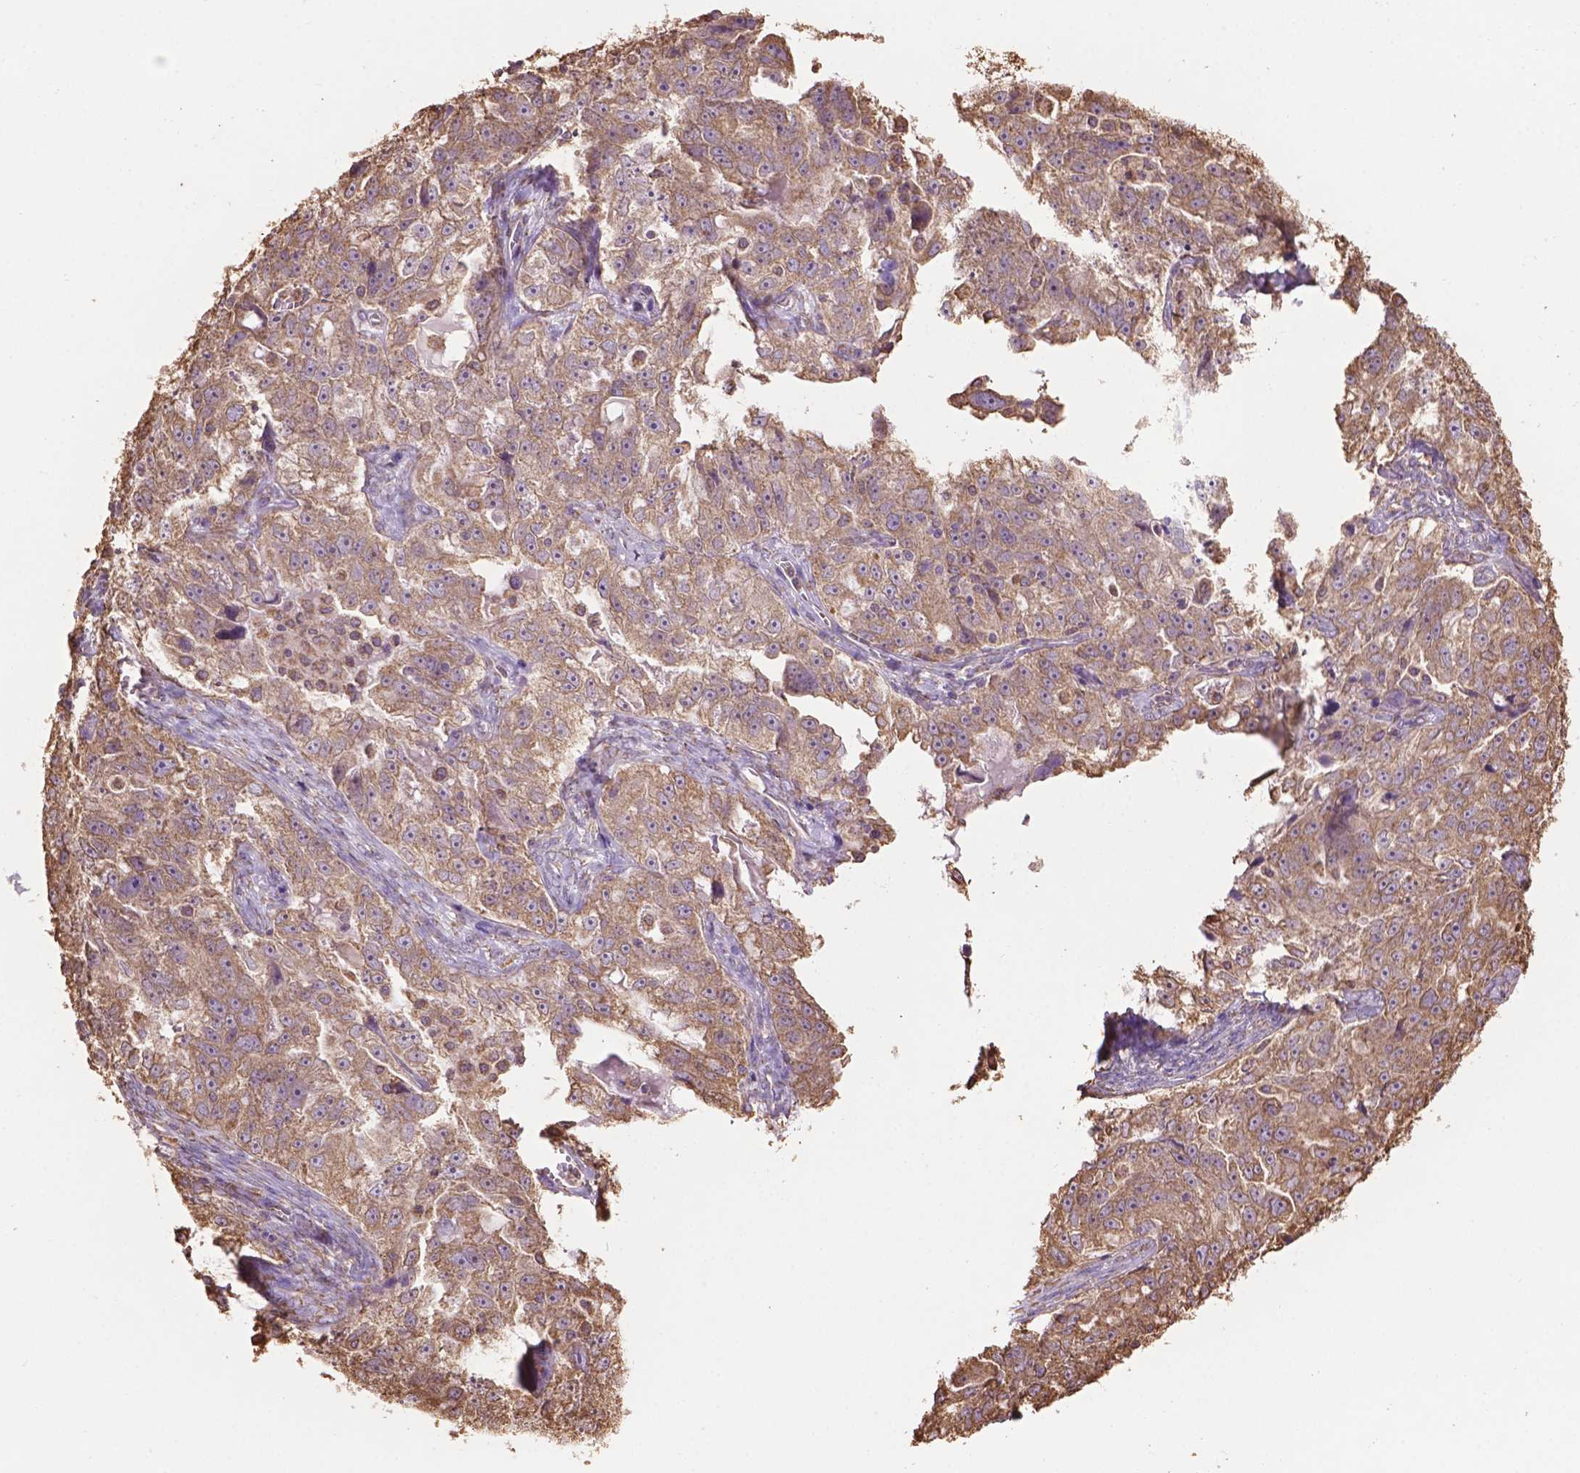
{"staining": {"intensity": "moderate", "quantity": ">75%", "location": "cytoplasmic/membranous"}, "tissue": "ovarian cancer", "cell_type": "Tumor cells", "image_type": "cancer", "snomed": [{"axis": "morphology", "description": "Cystadenocarcinoma, serous, NOS"}, {"axis": "topography", "description": "Ovary"}], "caption": "Moderate cytoplasmic/membranous expression is present in approximately >75% of tumor cells in ovarian cancer (serous cystadenocarcinoma). (DAB IHC with brightfield microscopy, high magnification).", "gene": "PPP2R5E", "patient": {"sex": "female", "age": 51}}